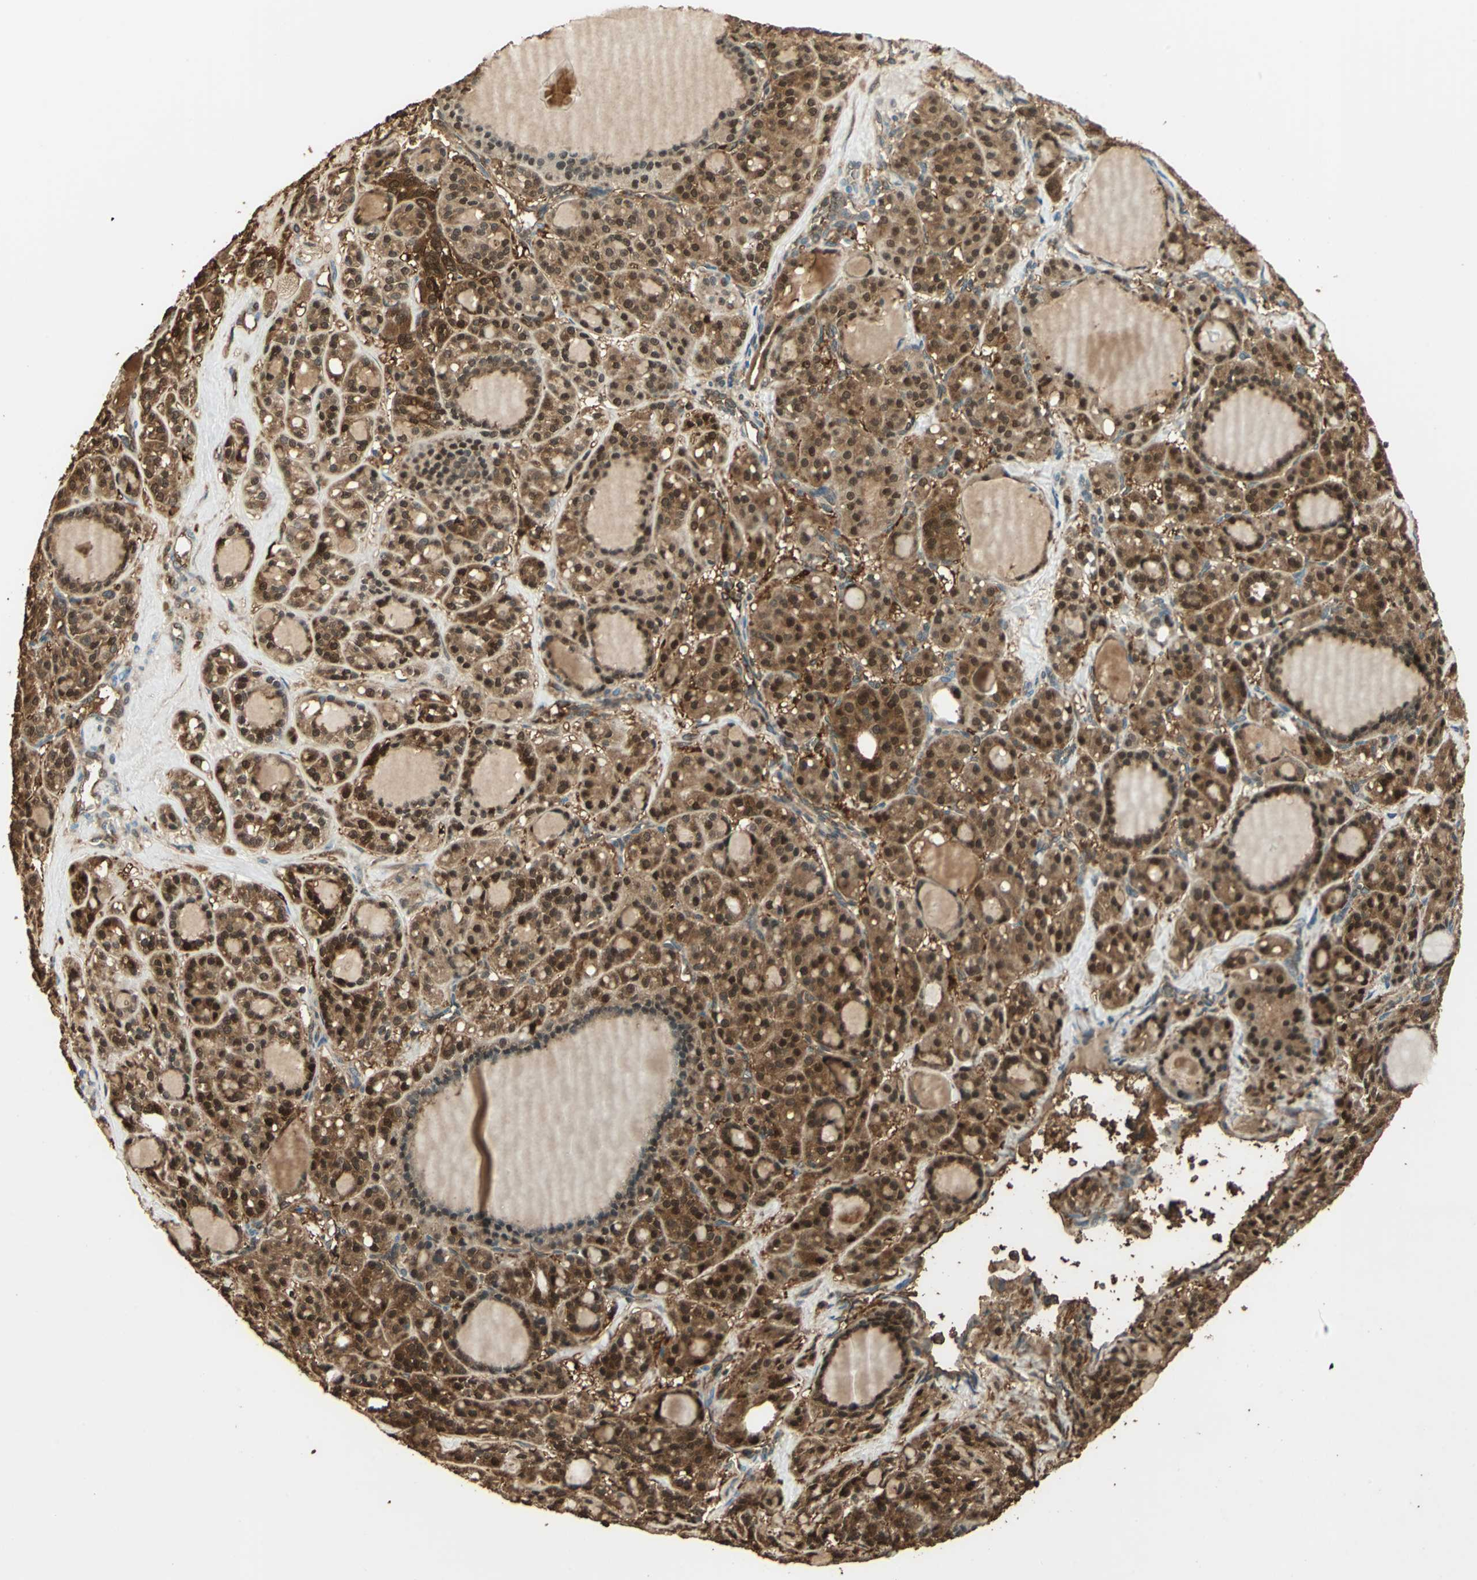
{"staining": {"intensity": "strong", "quantity": ">75%", "location": "cytoplasmic/membranous,nuclear"}, "tissue": "thyroid cancer", "cell_type": "Tumor cells", "image_type": "cancer", "snomed": [{"axis": "morphology", "description": "Follicular adenoma carcinoma, NOS"}, {"axis": "topography", "description": "Thyroid gland"}], "caption": "IHC histopathology image of human follicular adenoma carcinoma (thyroid) stained for a protein (brown), which shows high levels of strong cytoplasmic/membranous and nuclear positivity in about >75% of tumor cells.", "gene": "DDAH1", "patient": {"sex": "female", "age": 71}}